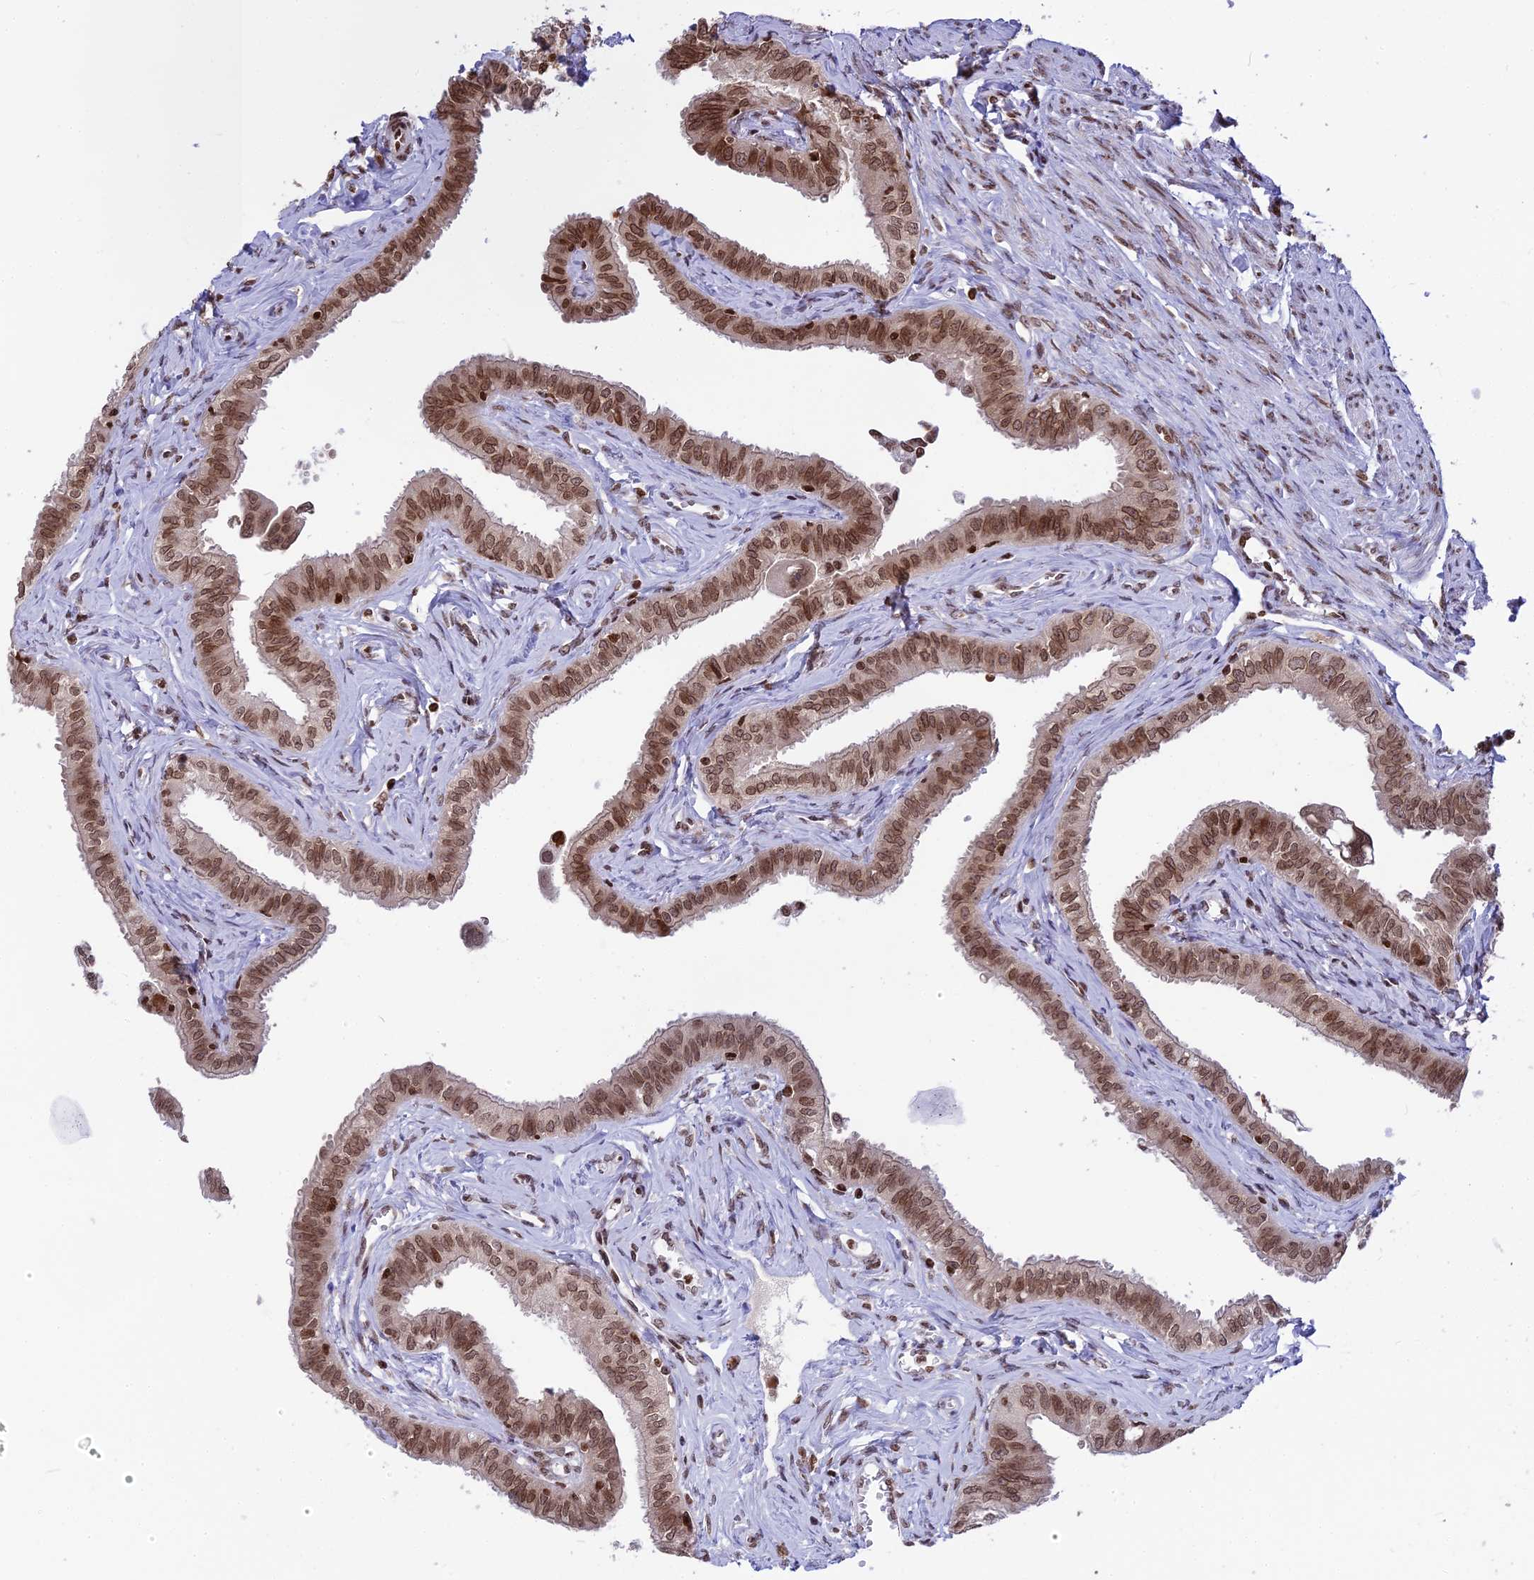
{"staining": {"intensity": "strong", "quantity": ">75%", "location": "nuclear"}, "tissue": "fallopian tube", "cell_type": "Glandular cells", "image_type": "normal", "snomed": [{"axis": "morphology", "description": "Normal tissue, NOS"}, {"axis": "morphology", "description": "Carcinoma, NOS"}, {"axis": "topography", "description": "Fallopian tube"}, {"axis": "topography", "description": "Ovary"}], "caption": "Immunohistochemical staining of normal human fallopian tube shows >75% levels of strong nuclear protein staining in about >75% of glandular cells. (DAB (3,3'-diaminobenzidine) IHC with brightfield microscopy, high magnification).", "gene": "TET2", "patient": {"sex": "female", "age": 59}}